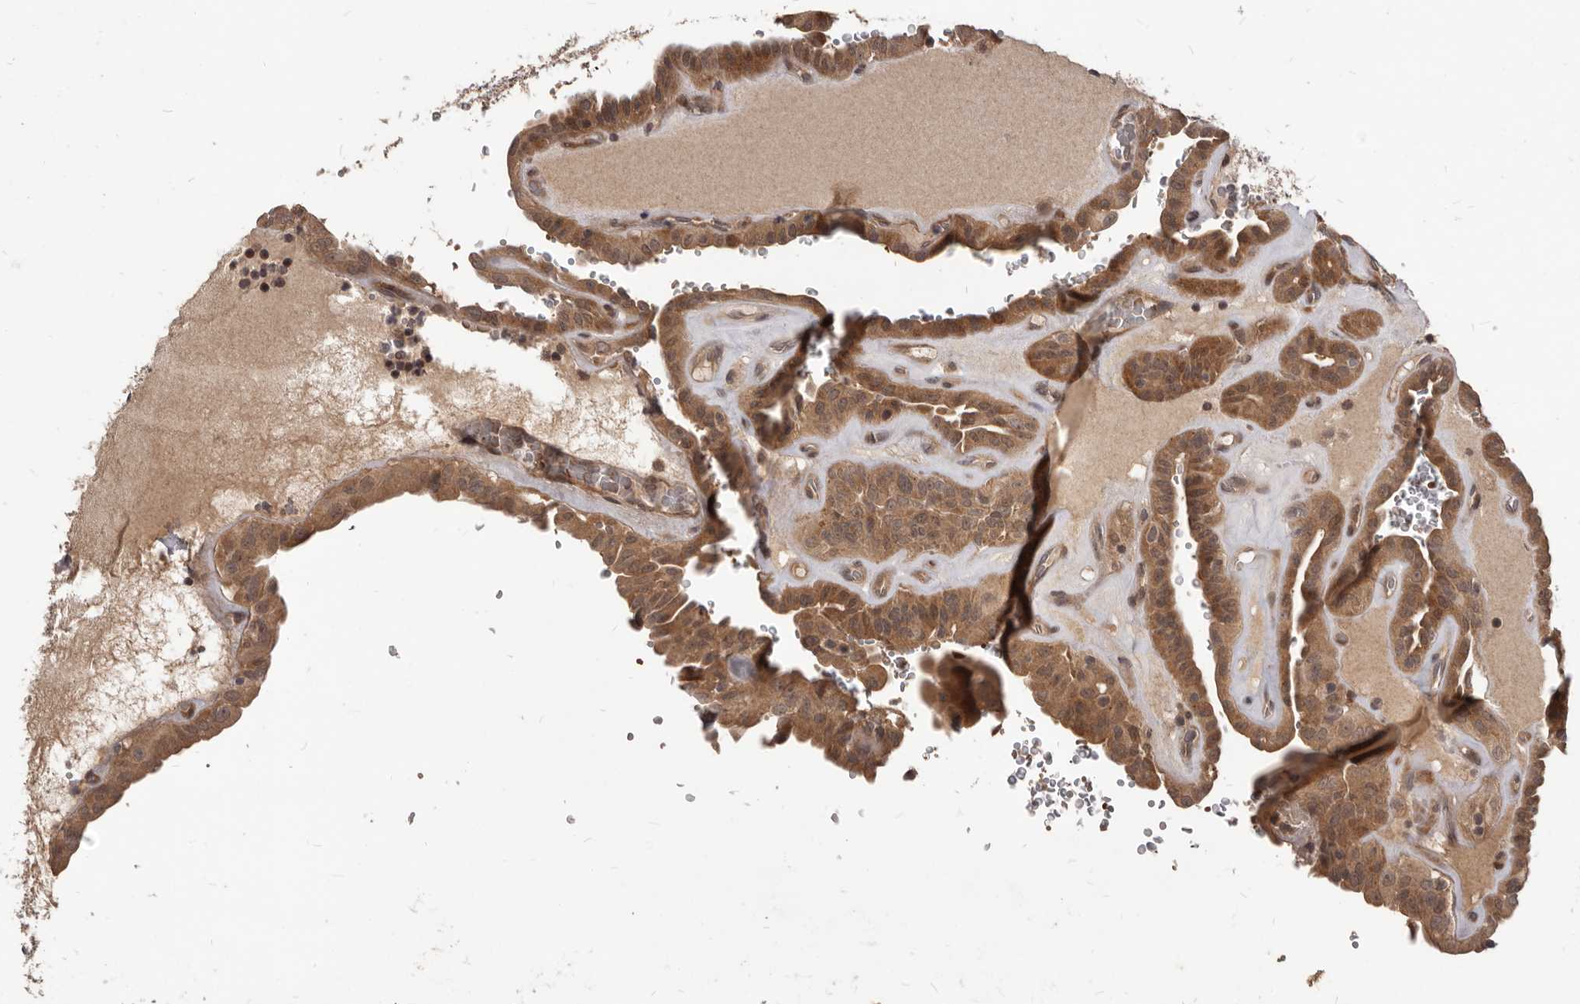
{"staining": {"intensity": "moderate", "quantity": ">75%", "location": "cytoplasmic/membranous"}, "tissue": "thyroid cancer", "cell_type": "Tumor cells", "image_type": "cancer", "snomed": [{"axis": "morphology", "description": "Papillary adenocarcinoma, NOS"}, {"axis": "topography", "description": "Thyroid gland"}], "caption": "Moderate cytoplasmic/membranous expression is identified in about >75% of tumor cells in thyroid cancer (papillary adenocarcinoma).", "gene": "GABPB2", "patient": {"sex": "male", "age": 77}}